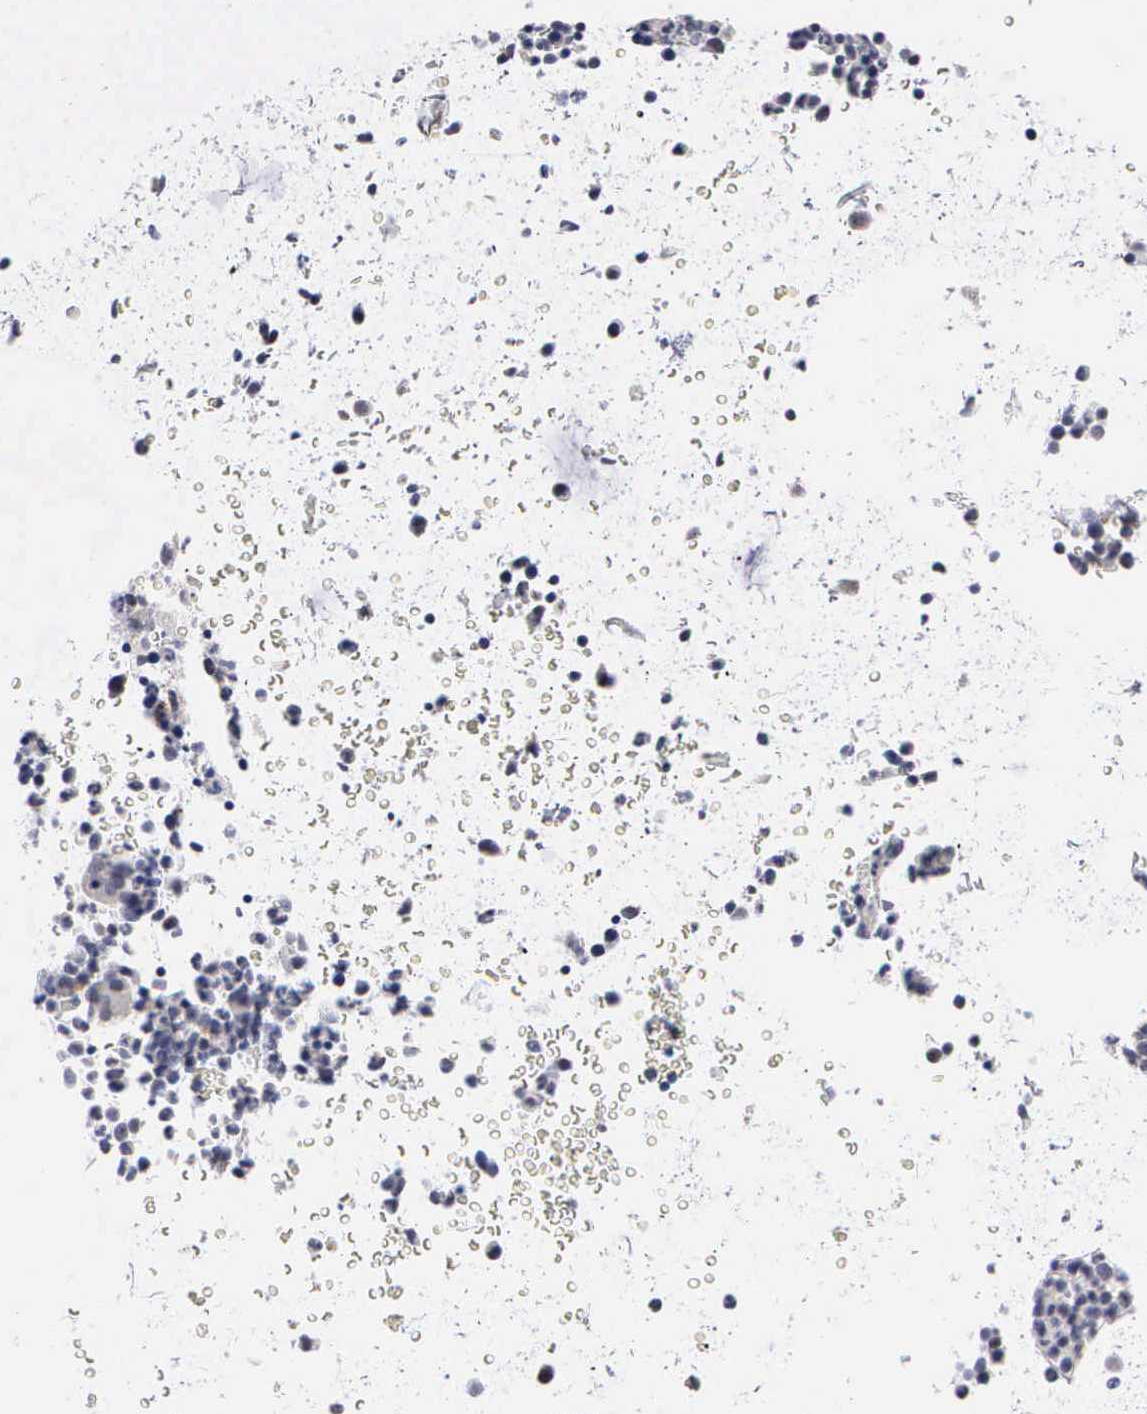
{"staining": {"intensity": "moderate", "quantity": "<25%", "location": "cytoplasmic/membranous,nuclear"}, "tissue": "bone marrow", "cell_type": "Hematopoietic cells", "image_type": "normal", "snomed": [{"axis": "morphology", "description": "Normal tissue, NOS"}, {"axis": "topography", "description": "Bone marrow"}], "caption": "Bone marrow stained with DAB IHC shows low levels of moderate cytoplasmic/membranous,nuclear positivity in about <25% of hematopoietic cells.", "gene": "KDM6A", "patient": {"sex": "female", "age": 52}}